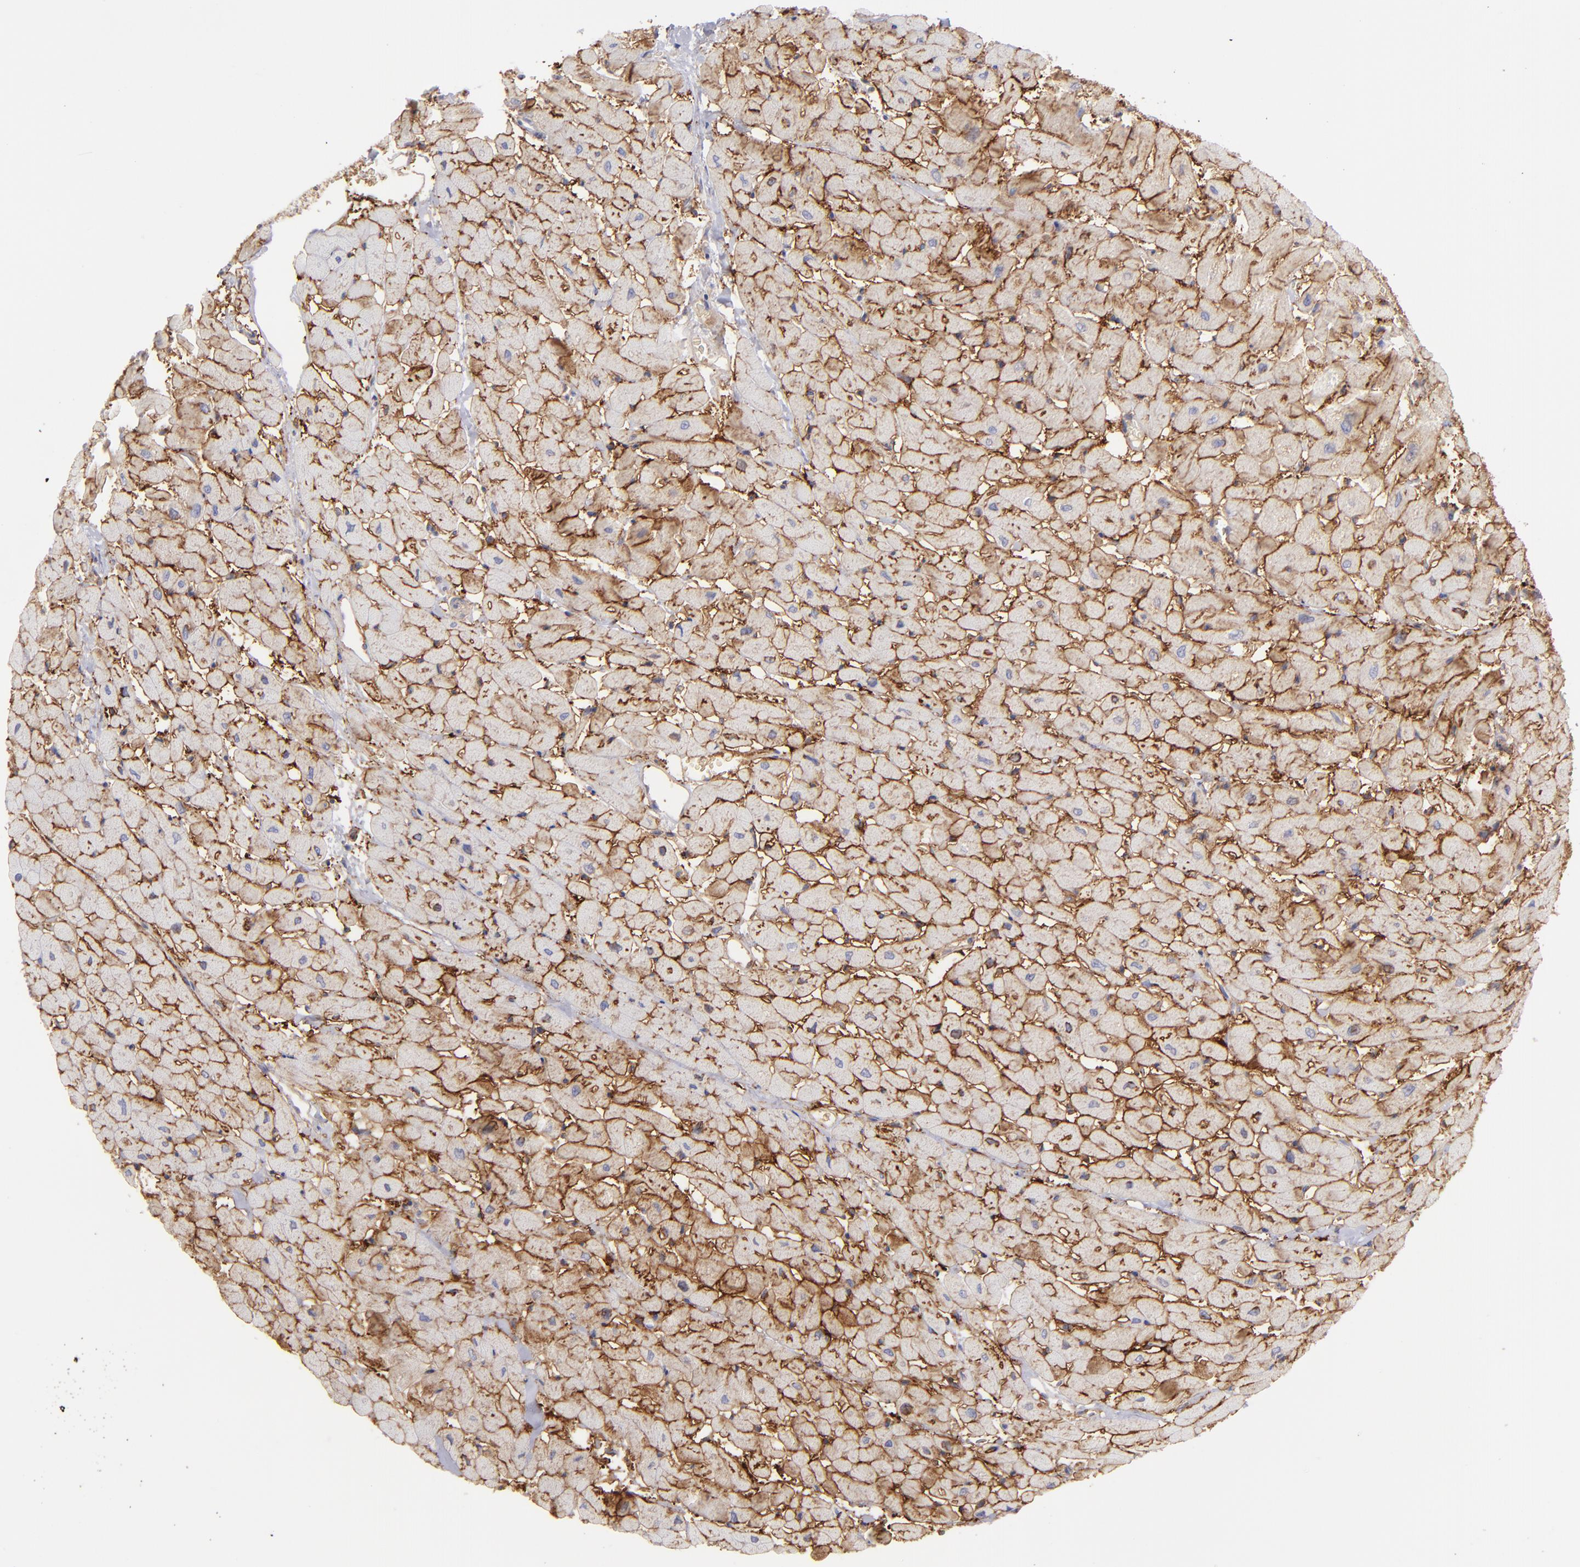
{"staining": {"intensity": "moderate", "quantity": ">75%", "location": "cytoplasmic/membranous"}, "tissue": "heart muscle", "cell_type": "Cardiomyocytes", "image_type": "normal", "snomed": [{"axis": "morphology", "description": "Normal tissue, NOS"}, {"axis": "topography", "description": "Heart"}], "caption": "Unremarkable heart muscle reveals moderate cytoplasmic/membranous expression in about >75% of cardiomyocytes Using DAB (3,3'-diaminobenzidine) (brown) and hematoxylin (blue) stains, captured at high magnification using brightfield microscopy..", "gene": "BSG", "patient": {"sex": "male", "age": 45}}